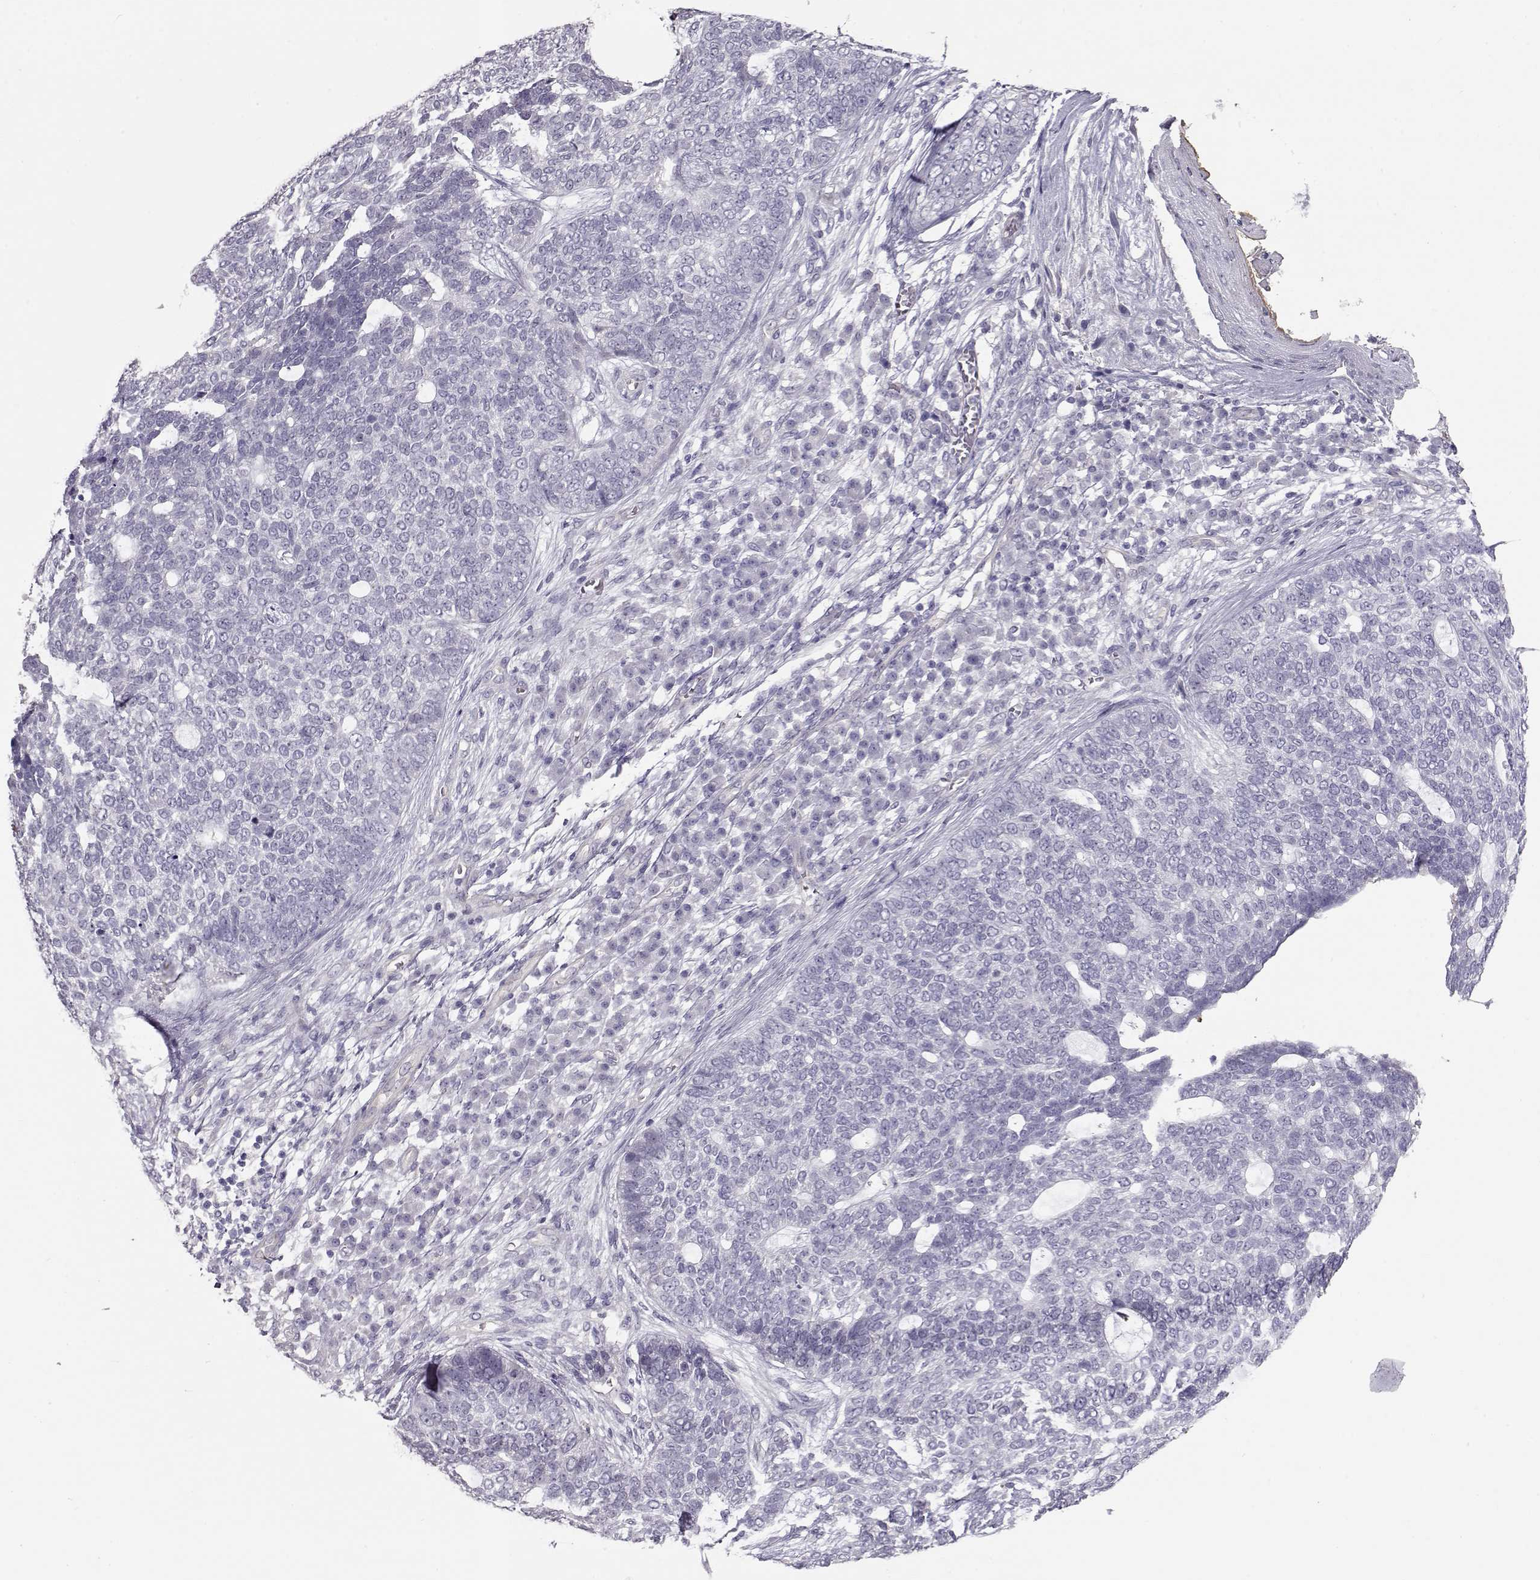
{"staining": {"intensity": "negative", "quantity": "none", "location": "none"}, "tissue": "skin cancer", "cell_type": "Tumor cells", "image_type": "cancer", "snomed": [{"axis": "morphology", "description": "Basal cell carcinoma"}, {"axis": "topography", "description": "Skin"}], "caption": "Tumor cells show no significant protein expression in basal cell carcinoma (skin).", "gene": "SLC18A1", "patient": {"sex": "female", "age": 69}}